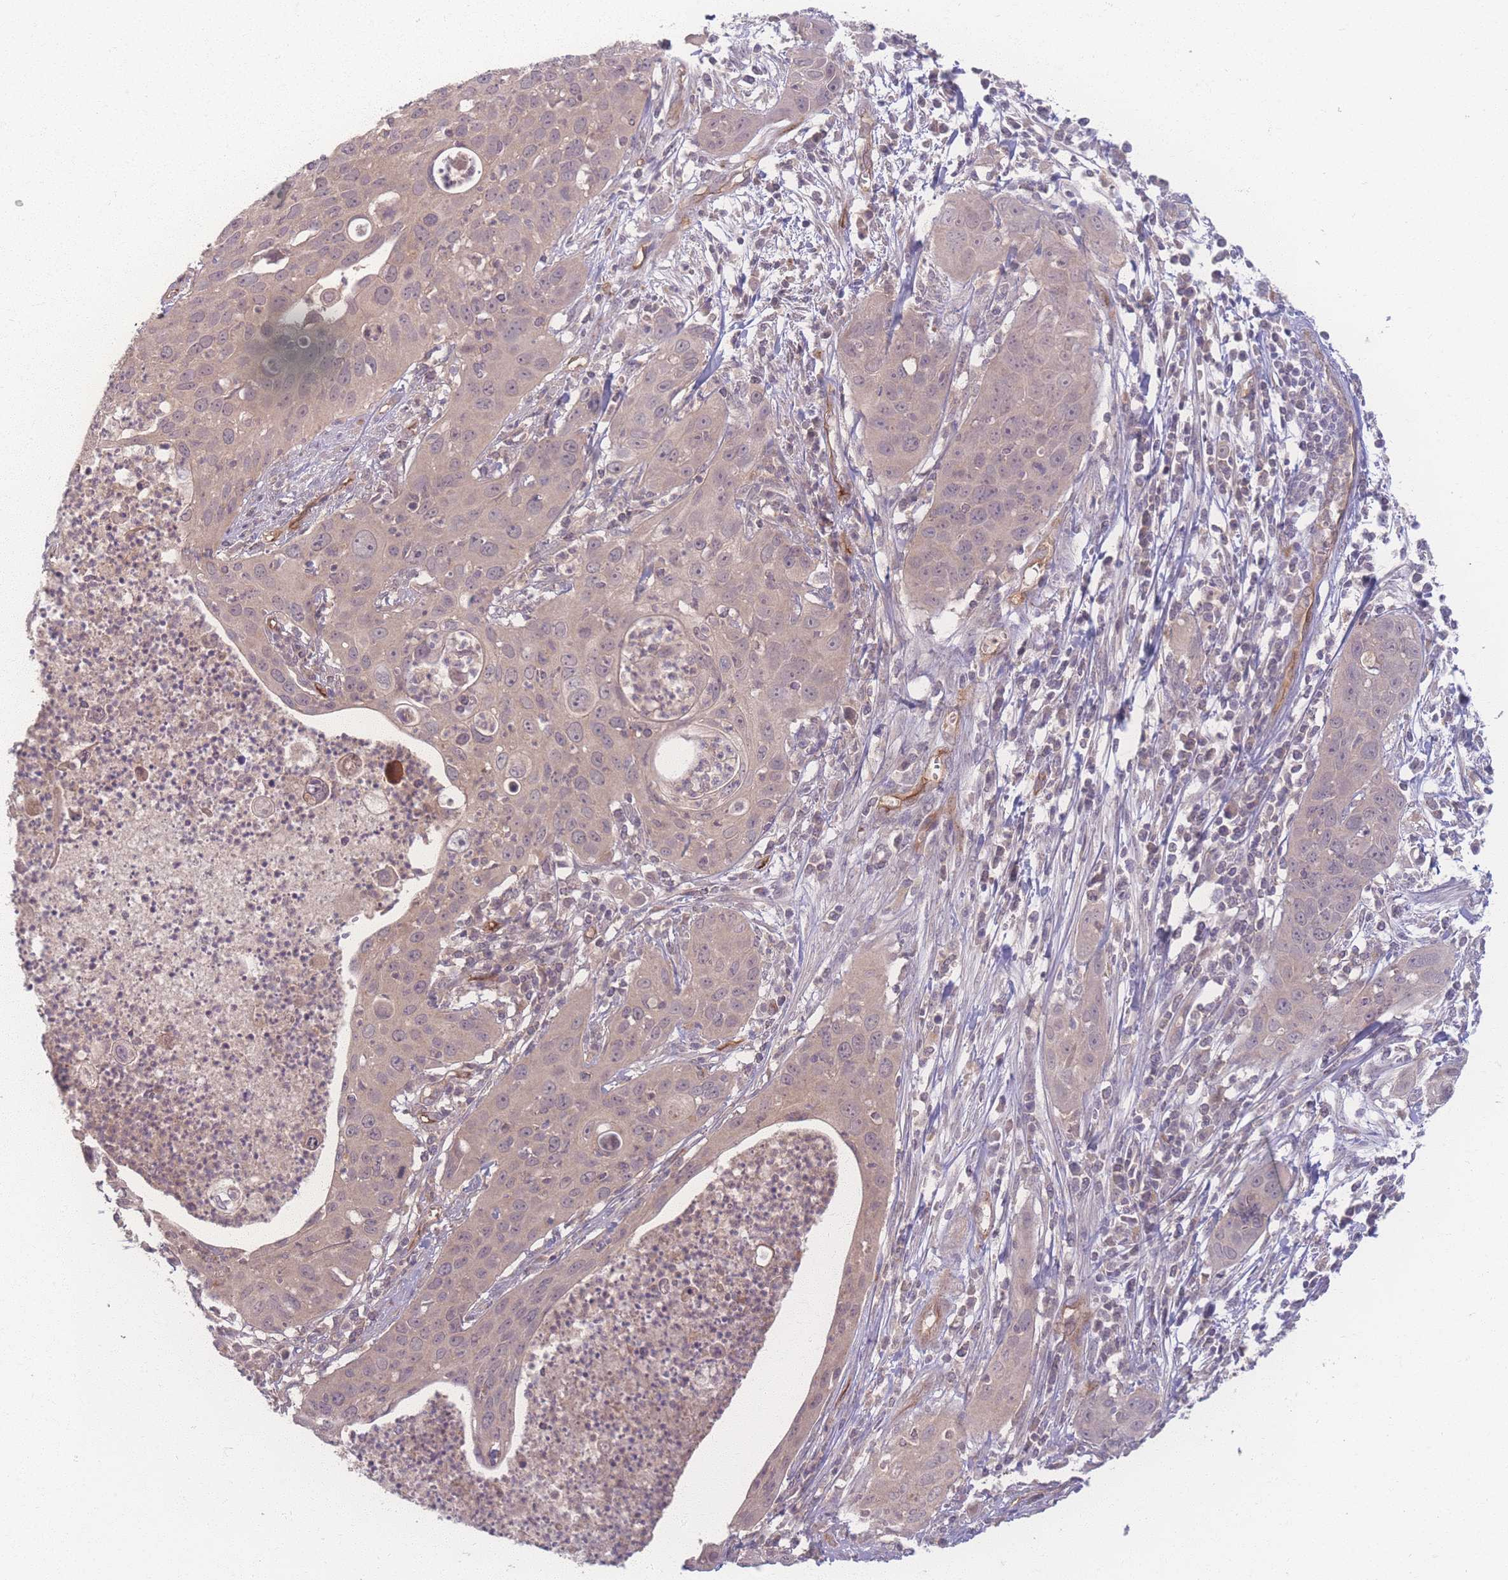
{"staining": {"intensity": "weak", "quantity": "25%-75%", "location": "cytoplasmic/membranous"}, "tissue": "cervical cancer", "cell_type": "Tumor cells", "image_type": "cancer", "snomed": [{"axis": "morphology", "description": "Squamous cell carcinoma, NOS"}, {"axis": "topography", "description": "Cervix"}], "caption": "Protein expression analysis of cervical cancer exhibits weak cytoplasmic/membranous staining in approximately 25%-75% of tumor cells.", "gene": "INSR", "patient": {"sex": "female", "age": 36}}